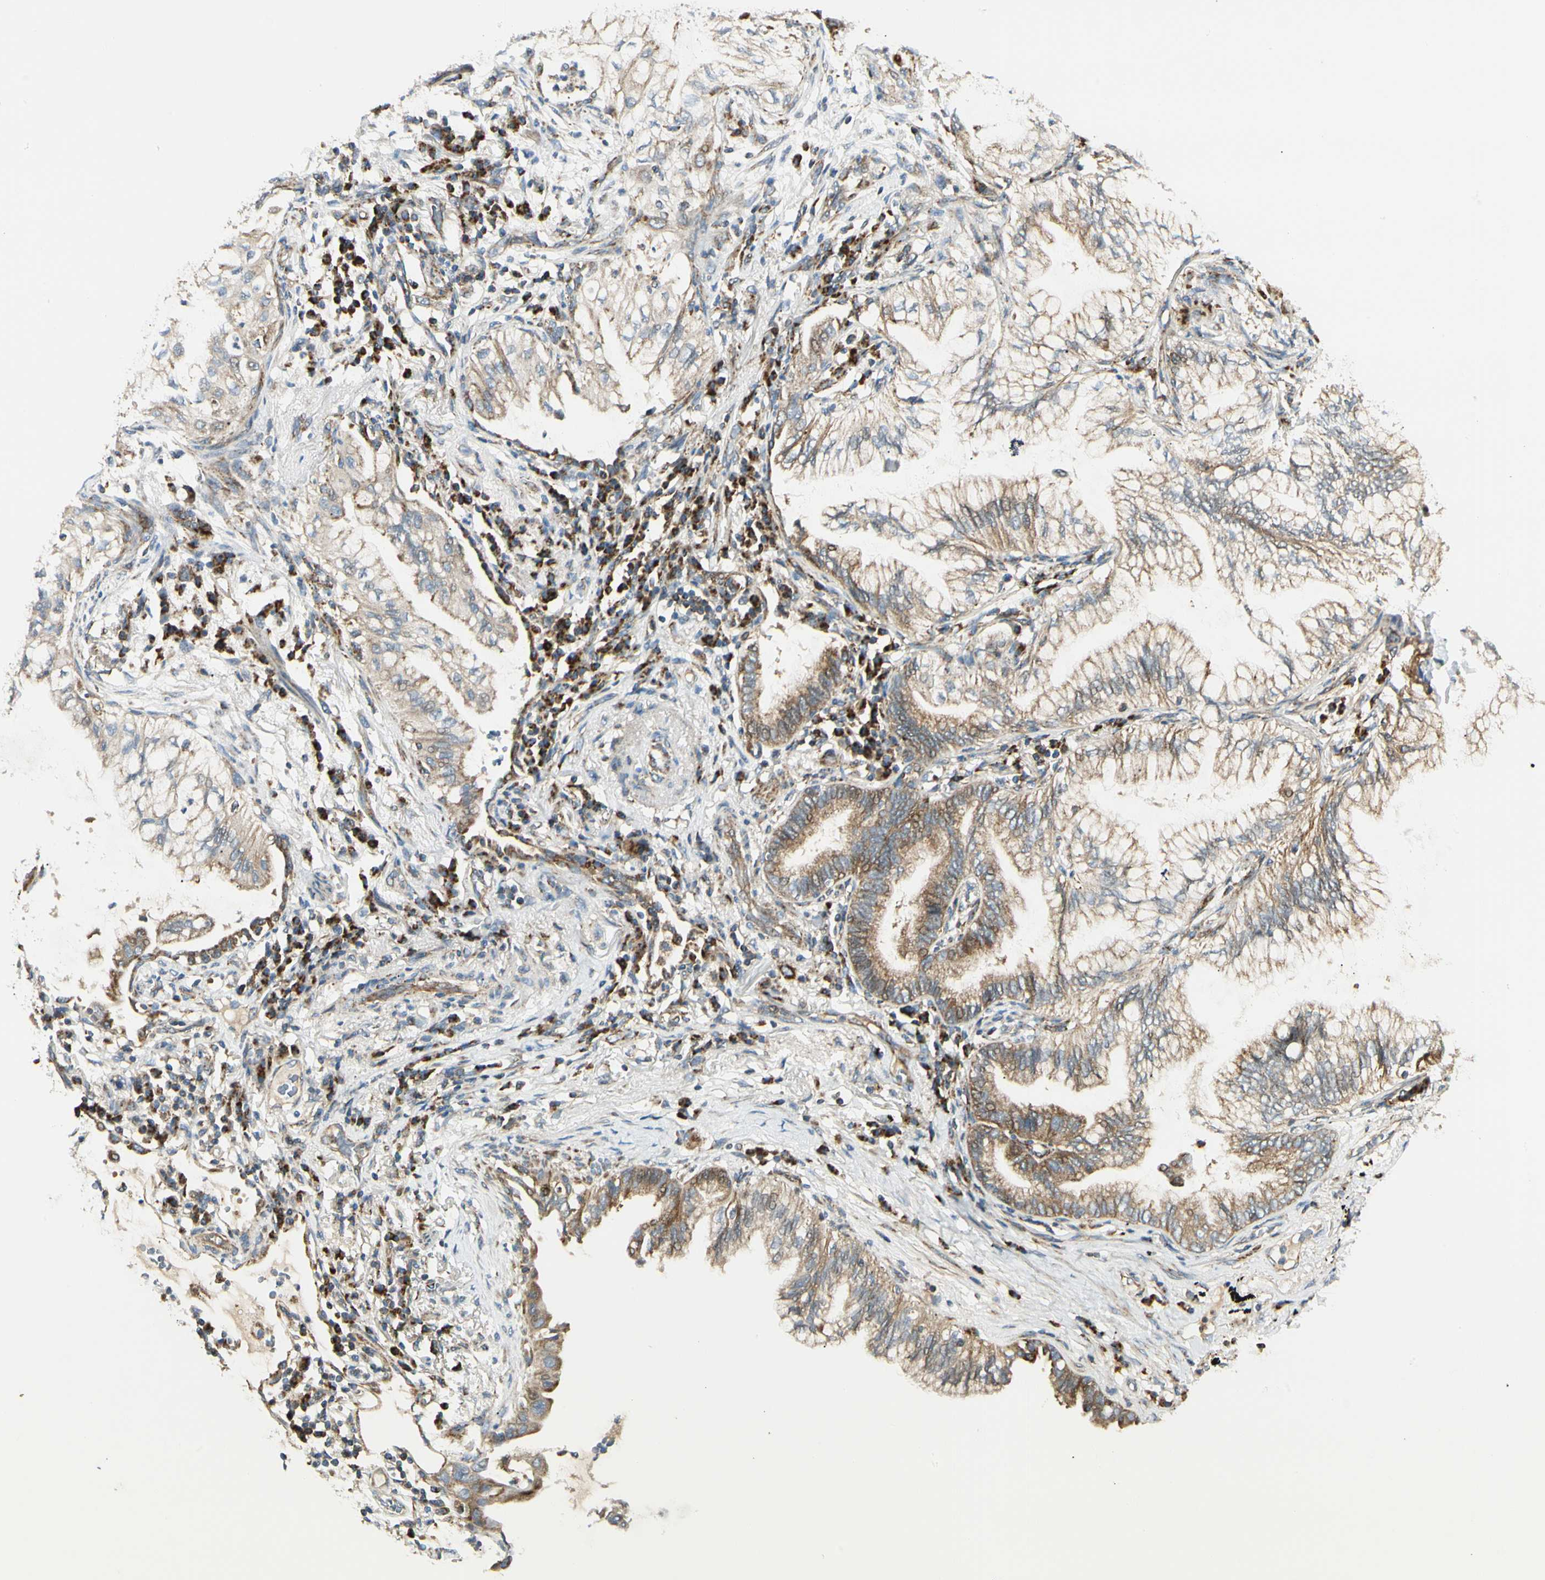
{"staining": {"intensity": "moderate", "quantity": ">75%", "location": "cytoplasmic/membranous"}, "tissue": "lung cancer", "cell_type": "Tumor cells", "image_type": "cancer", "snomed": [{"axis": "morphology", "description": "Adenocarcinoma, NOS"}, {"axis": "topography", "description": "Lung"}], "caption": "The immunohistochemical stain shows moderate cytoplasmic/membranous expression in tumor cells of lung adenocarcinoma tissue.", "gene": "TBC1D10A", "patient": {"sex": "female", "age": 70}}